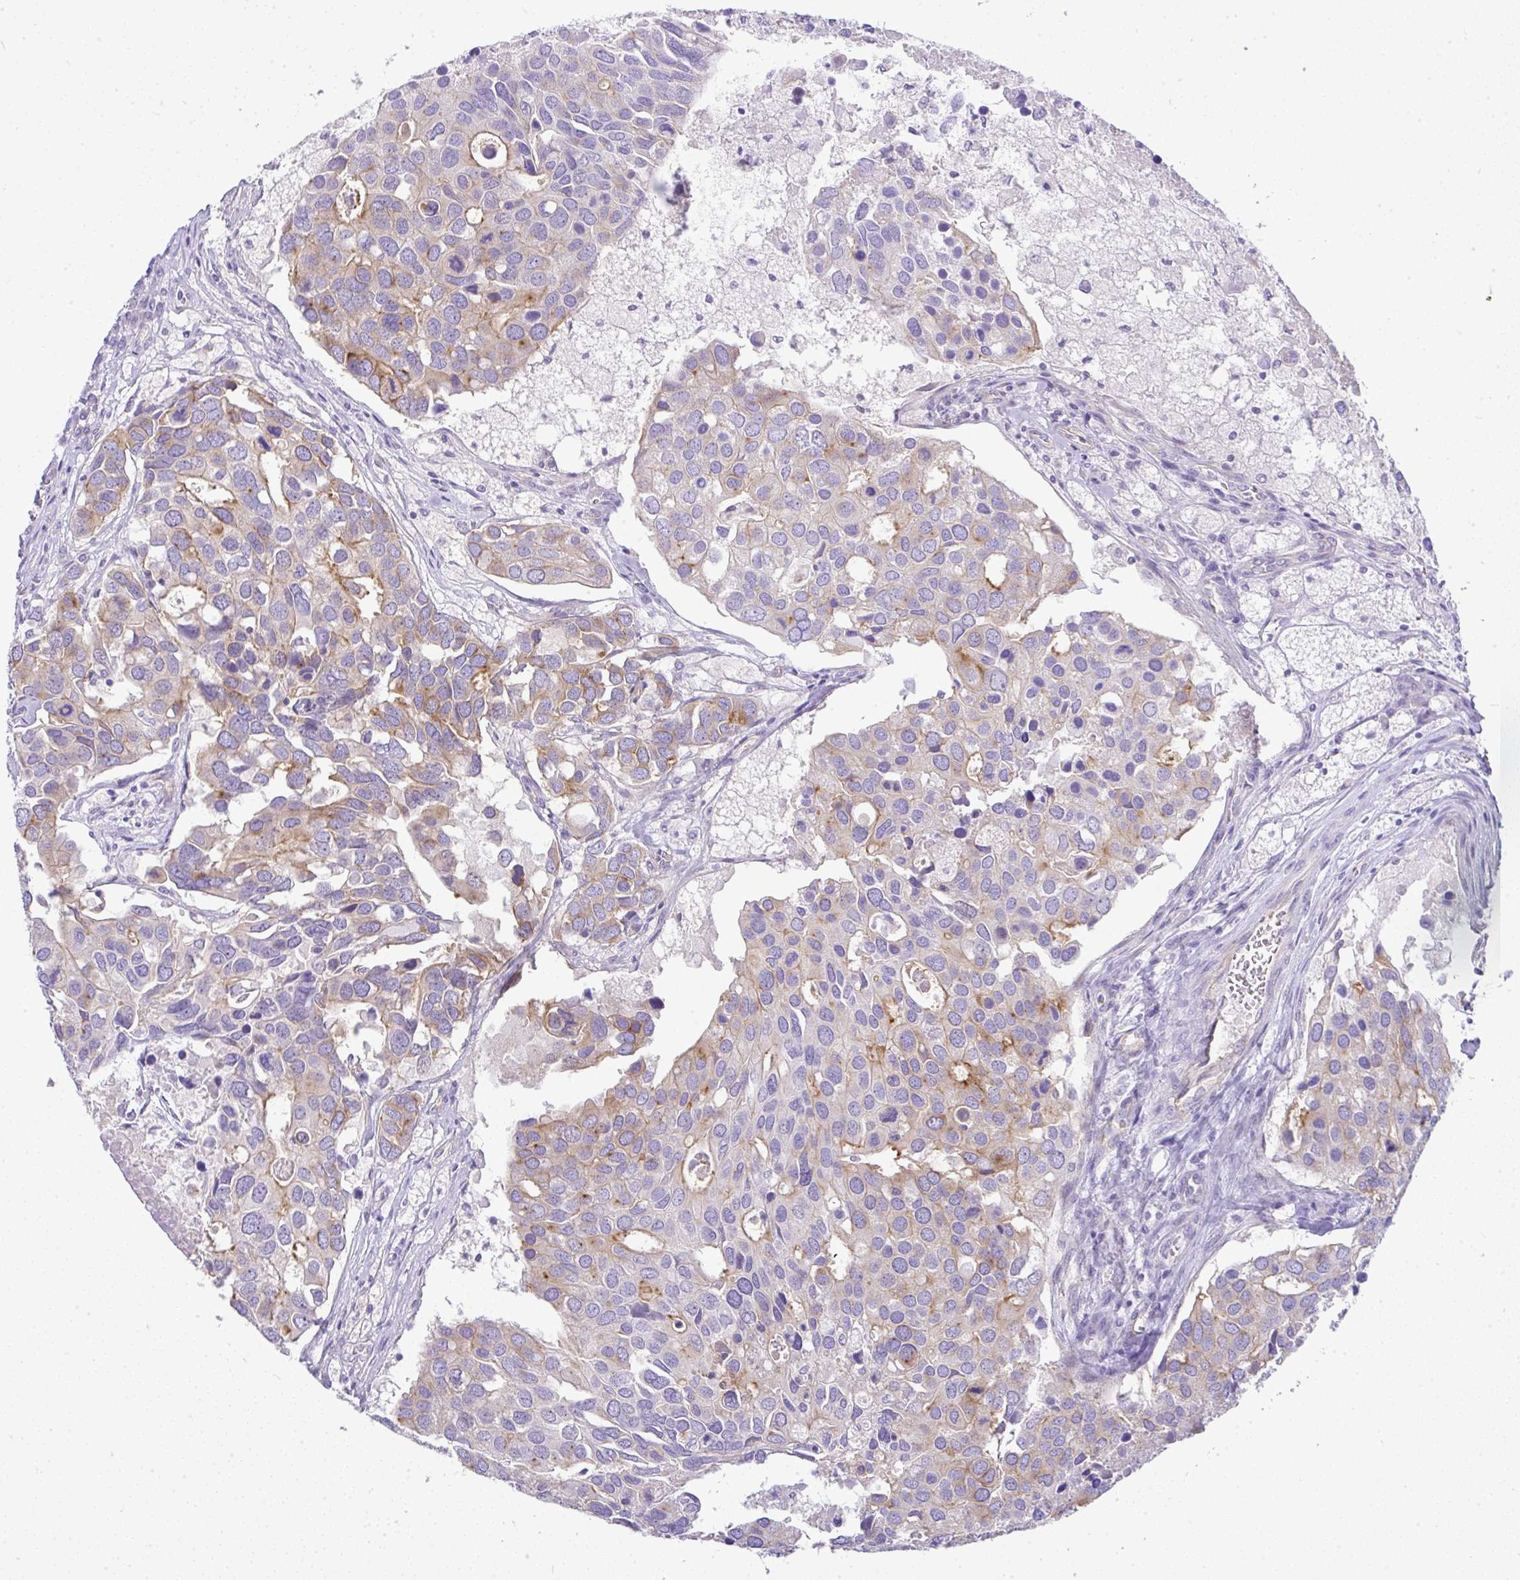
{"staining": {"intensity": "moderate", "quantity": "25%-75%", "location": "cytoplasmic/membranous"}, "tissue": "breast cancer", "cell_type": "Tumor cells", "image_type": "cancer", "snomed": [{"axis": "morphology", "description": "Duct carcinoma"}, {"axis": "topography", "description": "Breast"}], "caption": "A histopathology image showing moderate cytoplasmic/membranous positivity in approximately 25%-75% of tumor cells in breast cancer (intraductal carcinoma), as visualized by brown immunohistochemical staining.", "gene": "FAM177A1", "patient": {"sex": "female", "age": 83}}